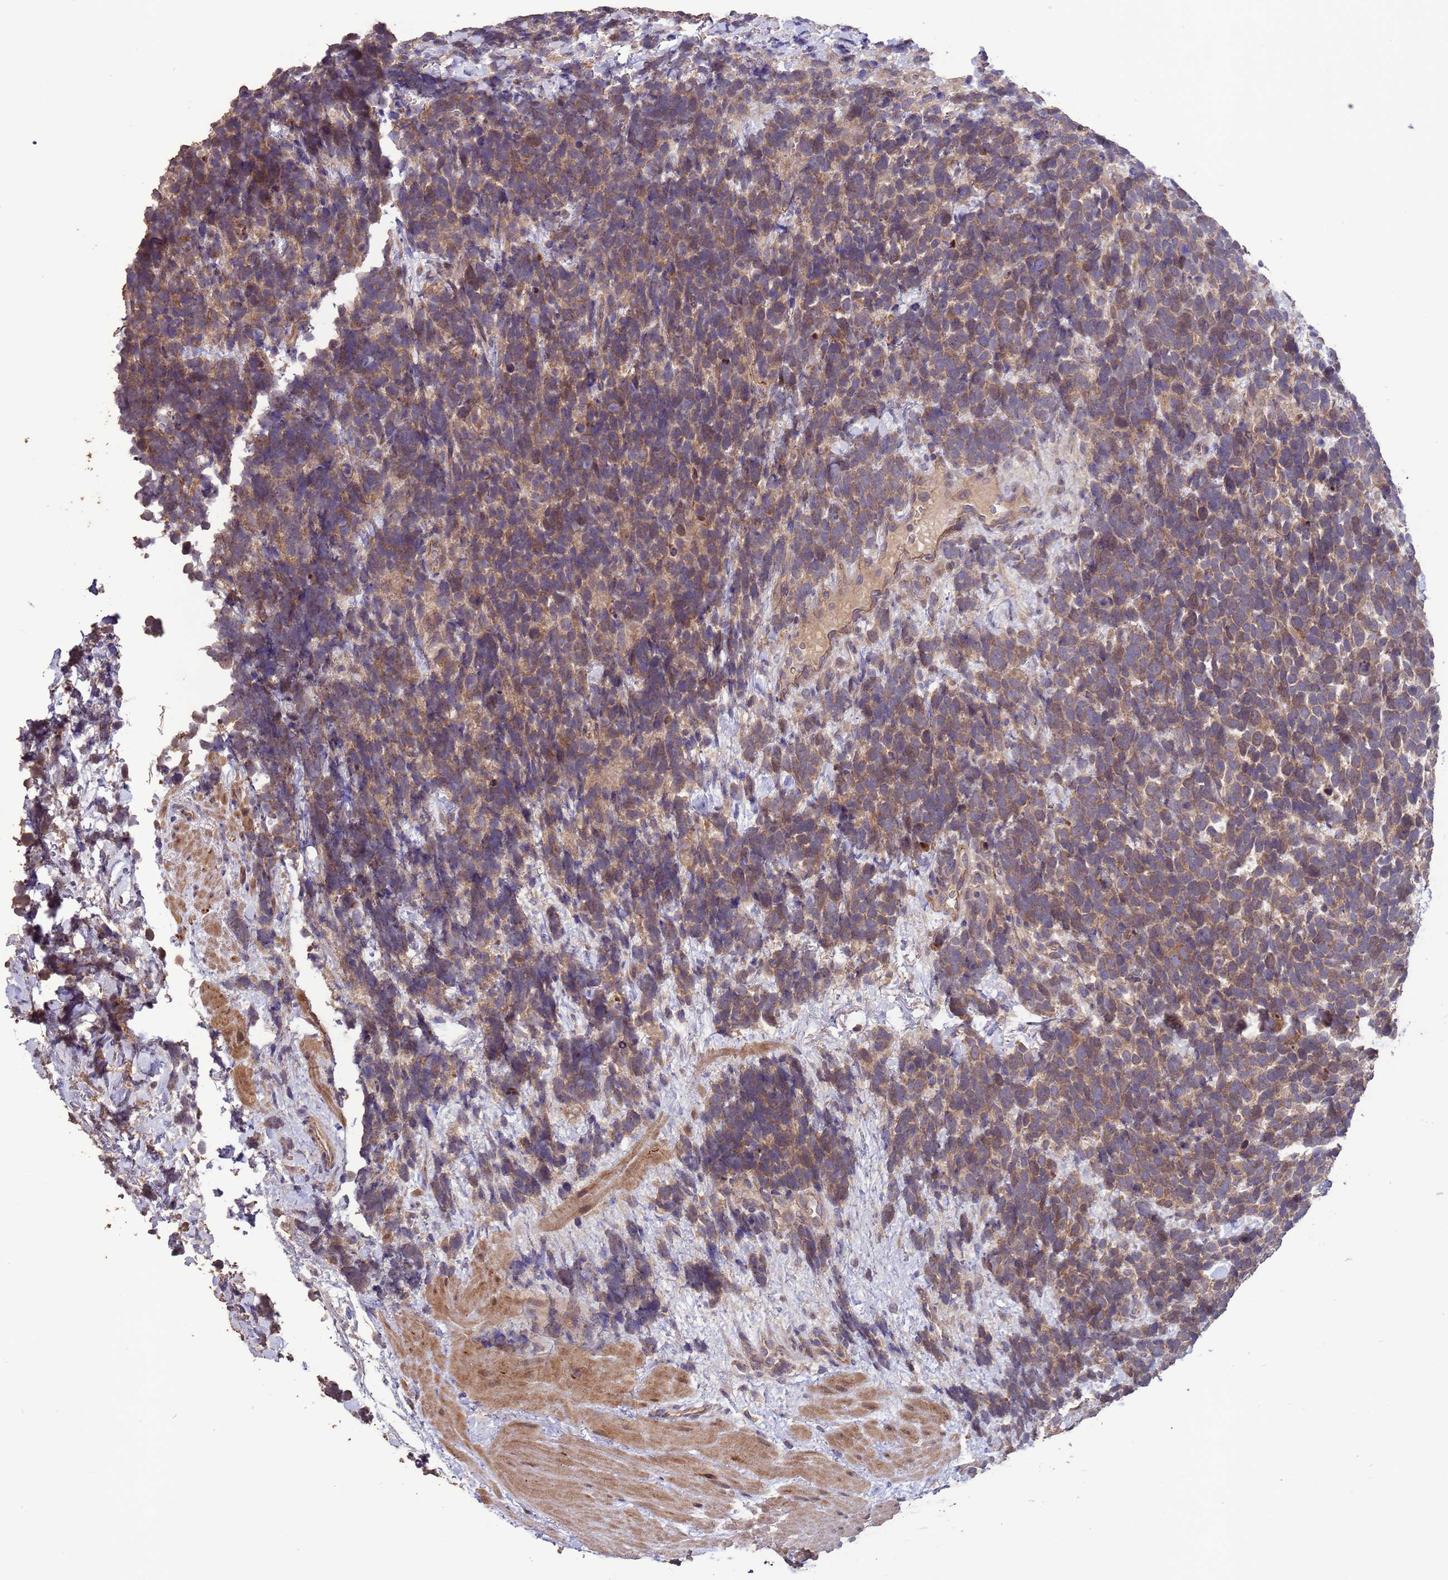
{"staining": {"intensity": "moderate", "quantity": ">75%", "location": "cytoplasmic/membranous"}, "tissue": "urothelial cancer", "cell_type": "Tumor cells", "image_type": "cancer", "snomed": [{"axis": "morphology", "description": "Urothelial carcinoma, High grade"}, {"axis": "topography", "description": "Urinary bladder"}], "caption": "A micrograph of high-grade urothelial carcinoma stained for a protein reveals moderate cytoplasmic/membranous brown staining in tumor cells. (DAB (3,3'-diaminobenzidine) = brown stain, brightfield microscopy at high magnification).", "gene": "SLC9B2", "patient": {"sex": "female", "age": 82}}